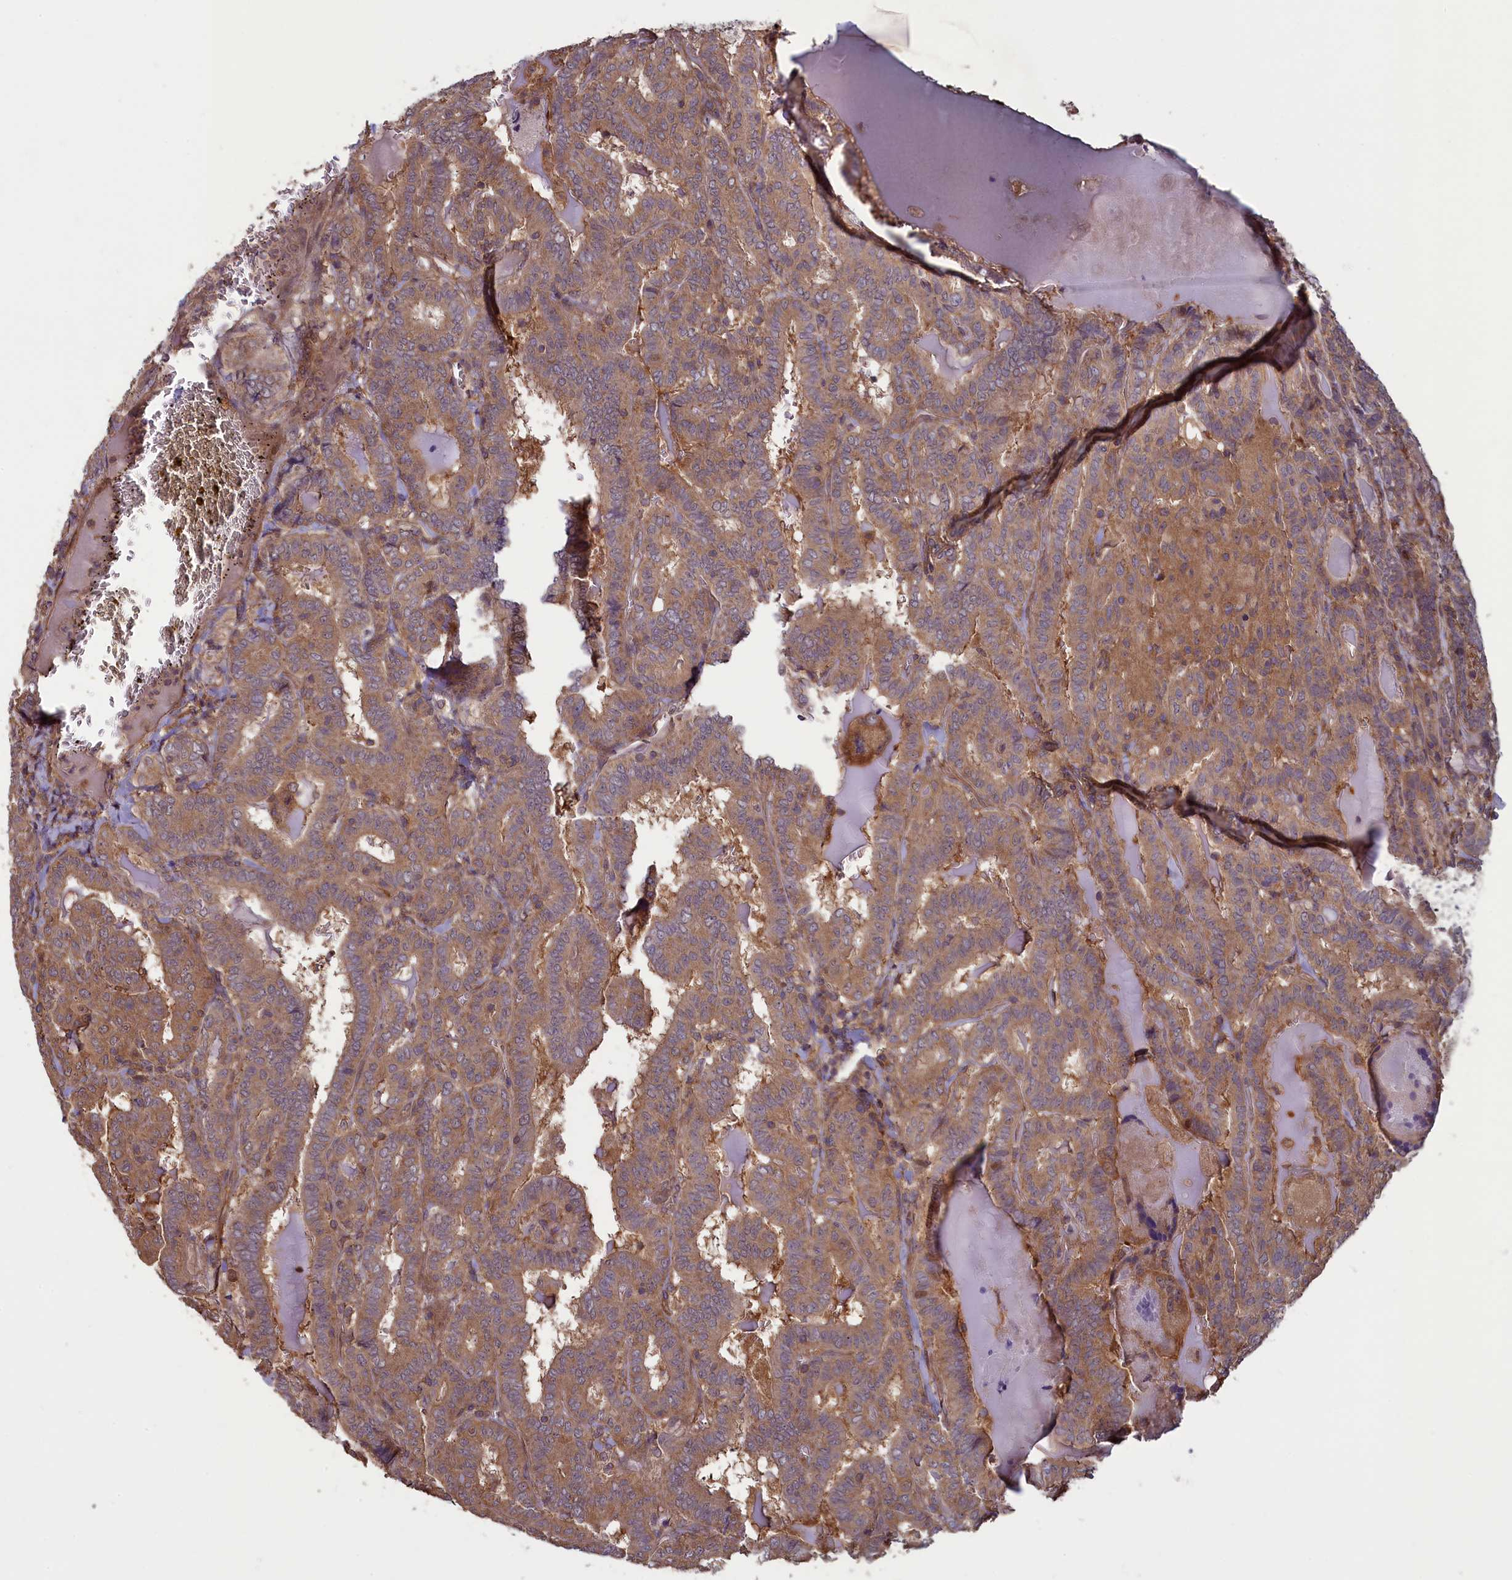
{"staining": {"intensity": "moderate", "quantity": ">75%", "location": "cytoplasmic/membranous"}, "tissue": "thyroid cancer", "cell_type": "Tumor cells", "image_type": "cancer", "snomed": [{"axis": "morphology", "description": "Papillary adenocarcinoma, NOS"}, {"axis": "topography", "description": "Thyroid gland"}], "caption": "This photomicrograph reveals immunohistochemistry staining of thyroid papillary adenocarcinoma, with medium moderate cytoplasmic/membranous positivity in approximately >75% of tumor cells.", "gene": "CIAO2B", "patient": {"sex": "female", "age": 72}}